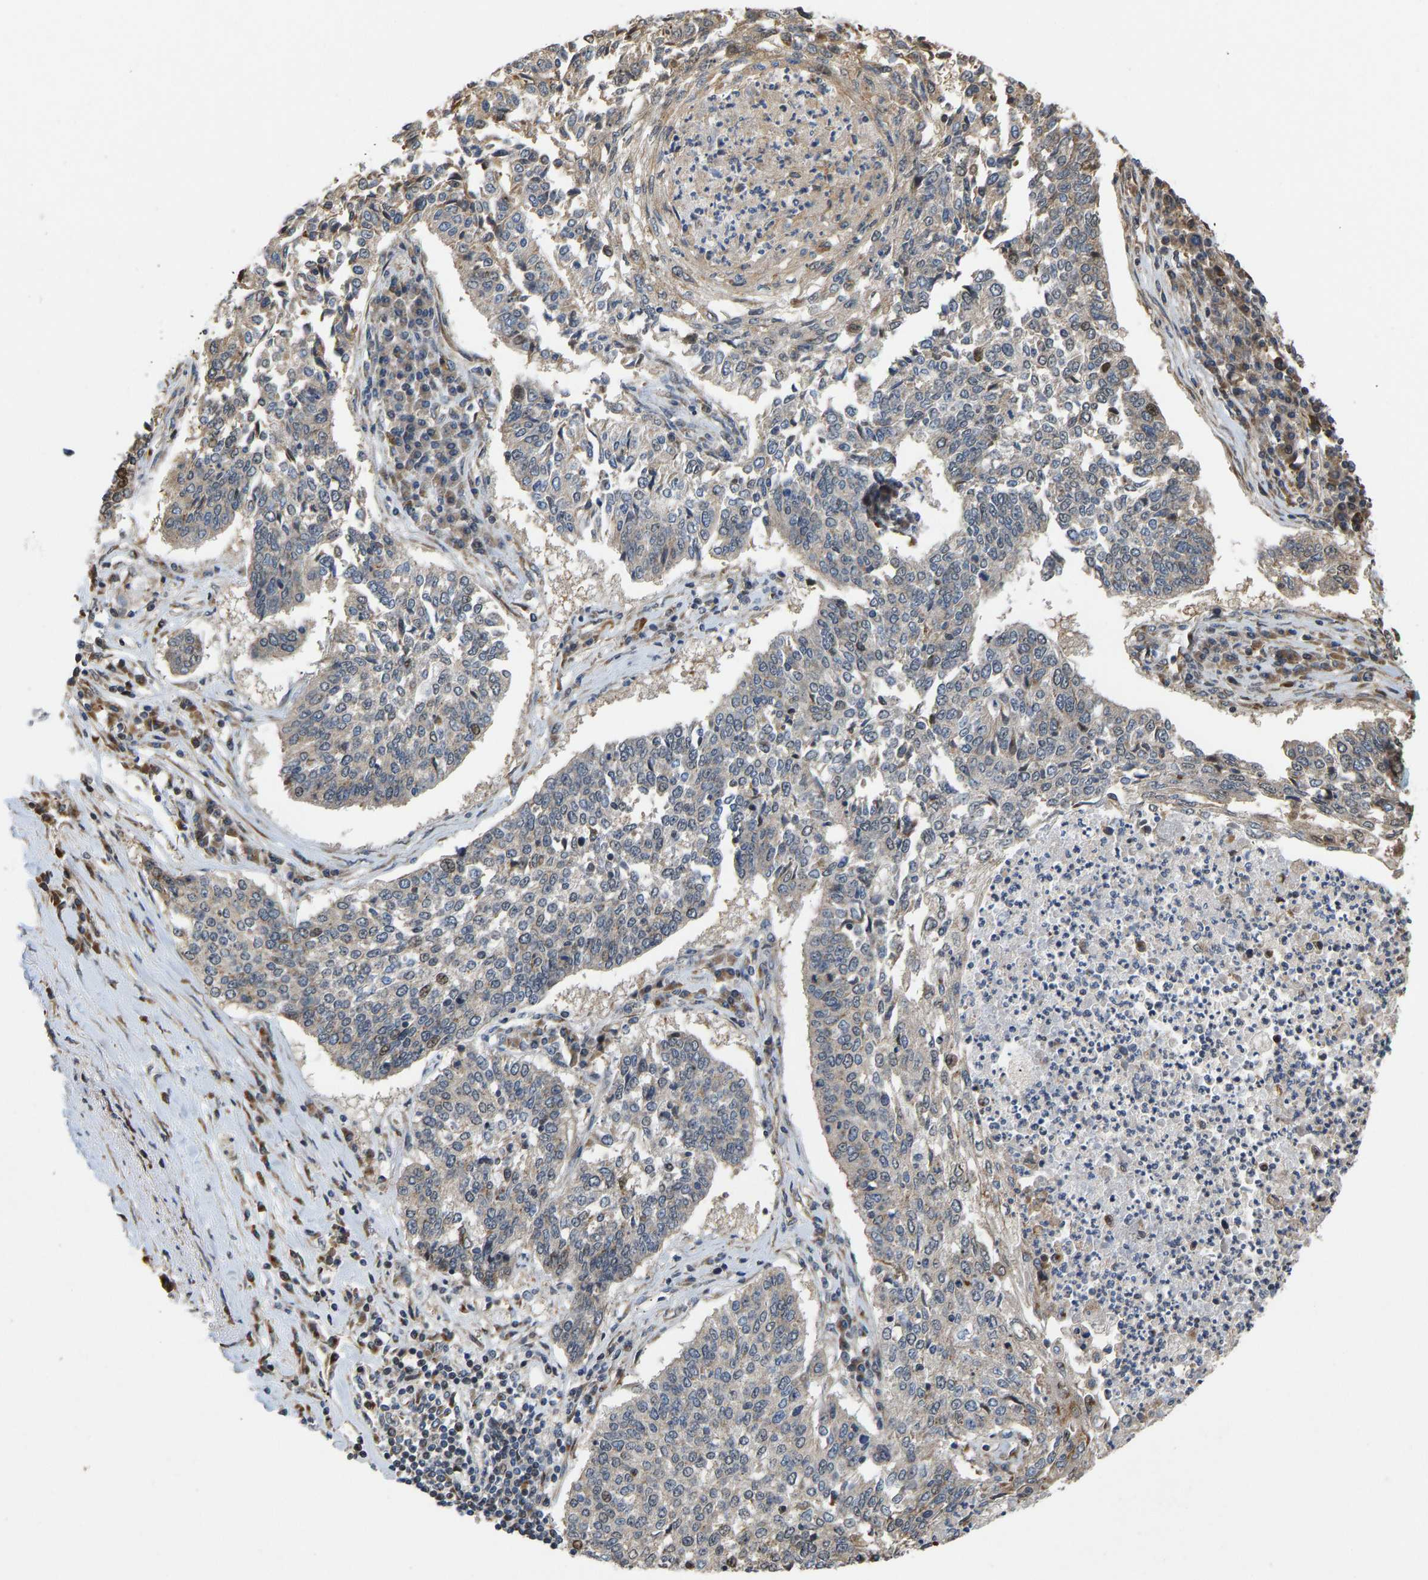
{"staining": {"intensity": "weak", "quantity": "<25%", "location": "cytoplasmic/membranous"}, "tissue": "lung cancer", "cell_type": "Tumor cells", "image_type": "cancer", "snomed": [{"axis": "morphology", "description": "Normal tissue, NOS"}, {"axis": "morphology", "description": "Squamous cell carcinoma, NOS"}, {"axis": "topography", "description": "Cartilage tissue"}, {"axis": "topography", "description": "Bronchus"}, {"axis": "topography", "description": "Lung"}], "caption": "An immunohistochemistry image of squamous cell carcinoma (lung) is shown. There is no staining in tumor cells of squamous cell carcinoma (lung).", "gene": "YIPF4", "patient": {"sex": "female", "age": 49}}